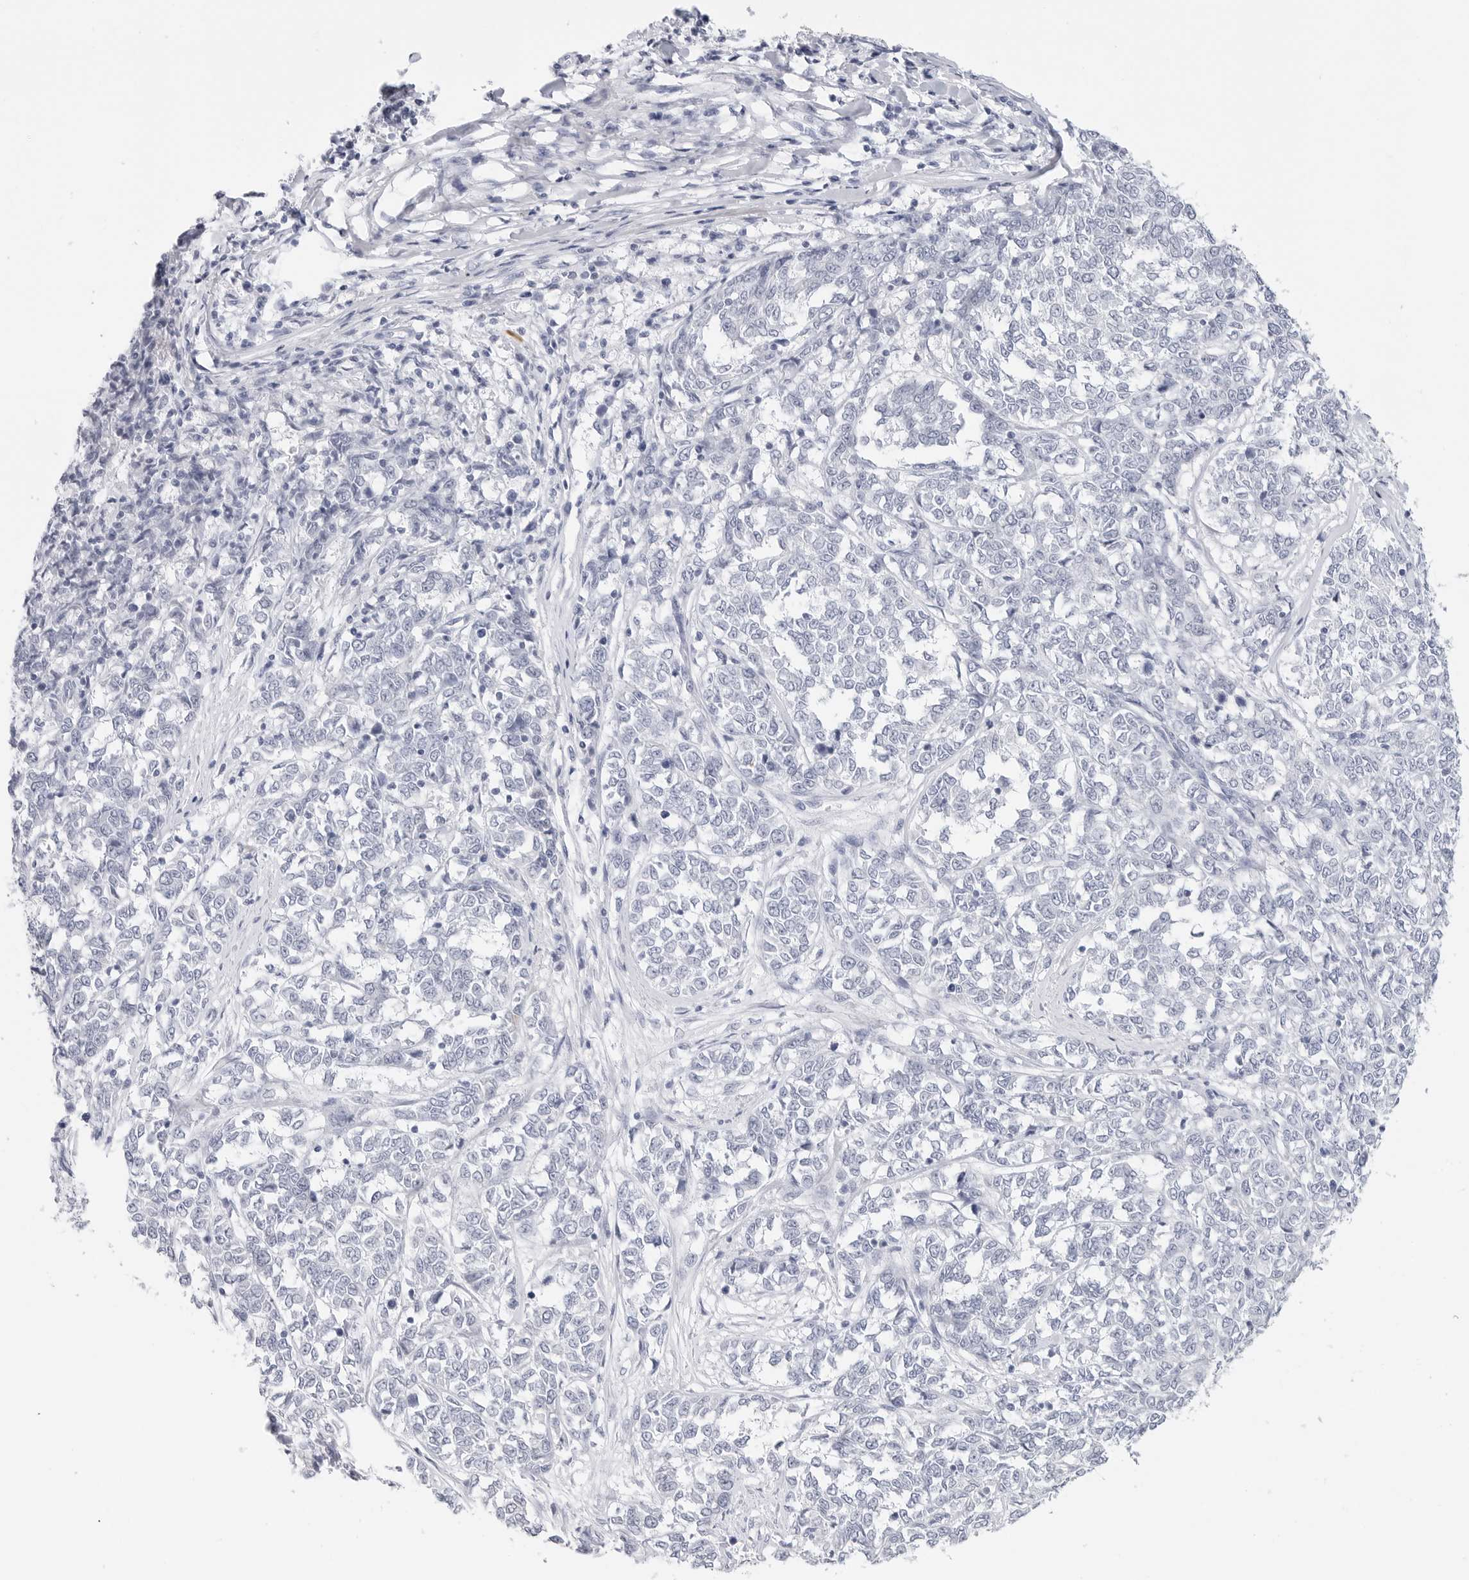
{"staining": {"intensity": "negative", "quantity": "none", "location": "none"}, "tissue": "melanoma", "cell_type": "Tumor cells", "image_type": "cancer", "snomed": [{"axis": "morphology", "description": "Malignant melanoma, NOS"}, {"axis": "topography", "description": "Skin"}], "caption": "Tumor cells are negative for protein expression in human melanoma.", "gene": "HSPB7", "patient": {"sex": "female", "age": 72}}